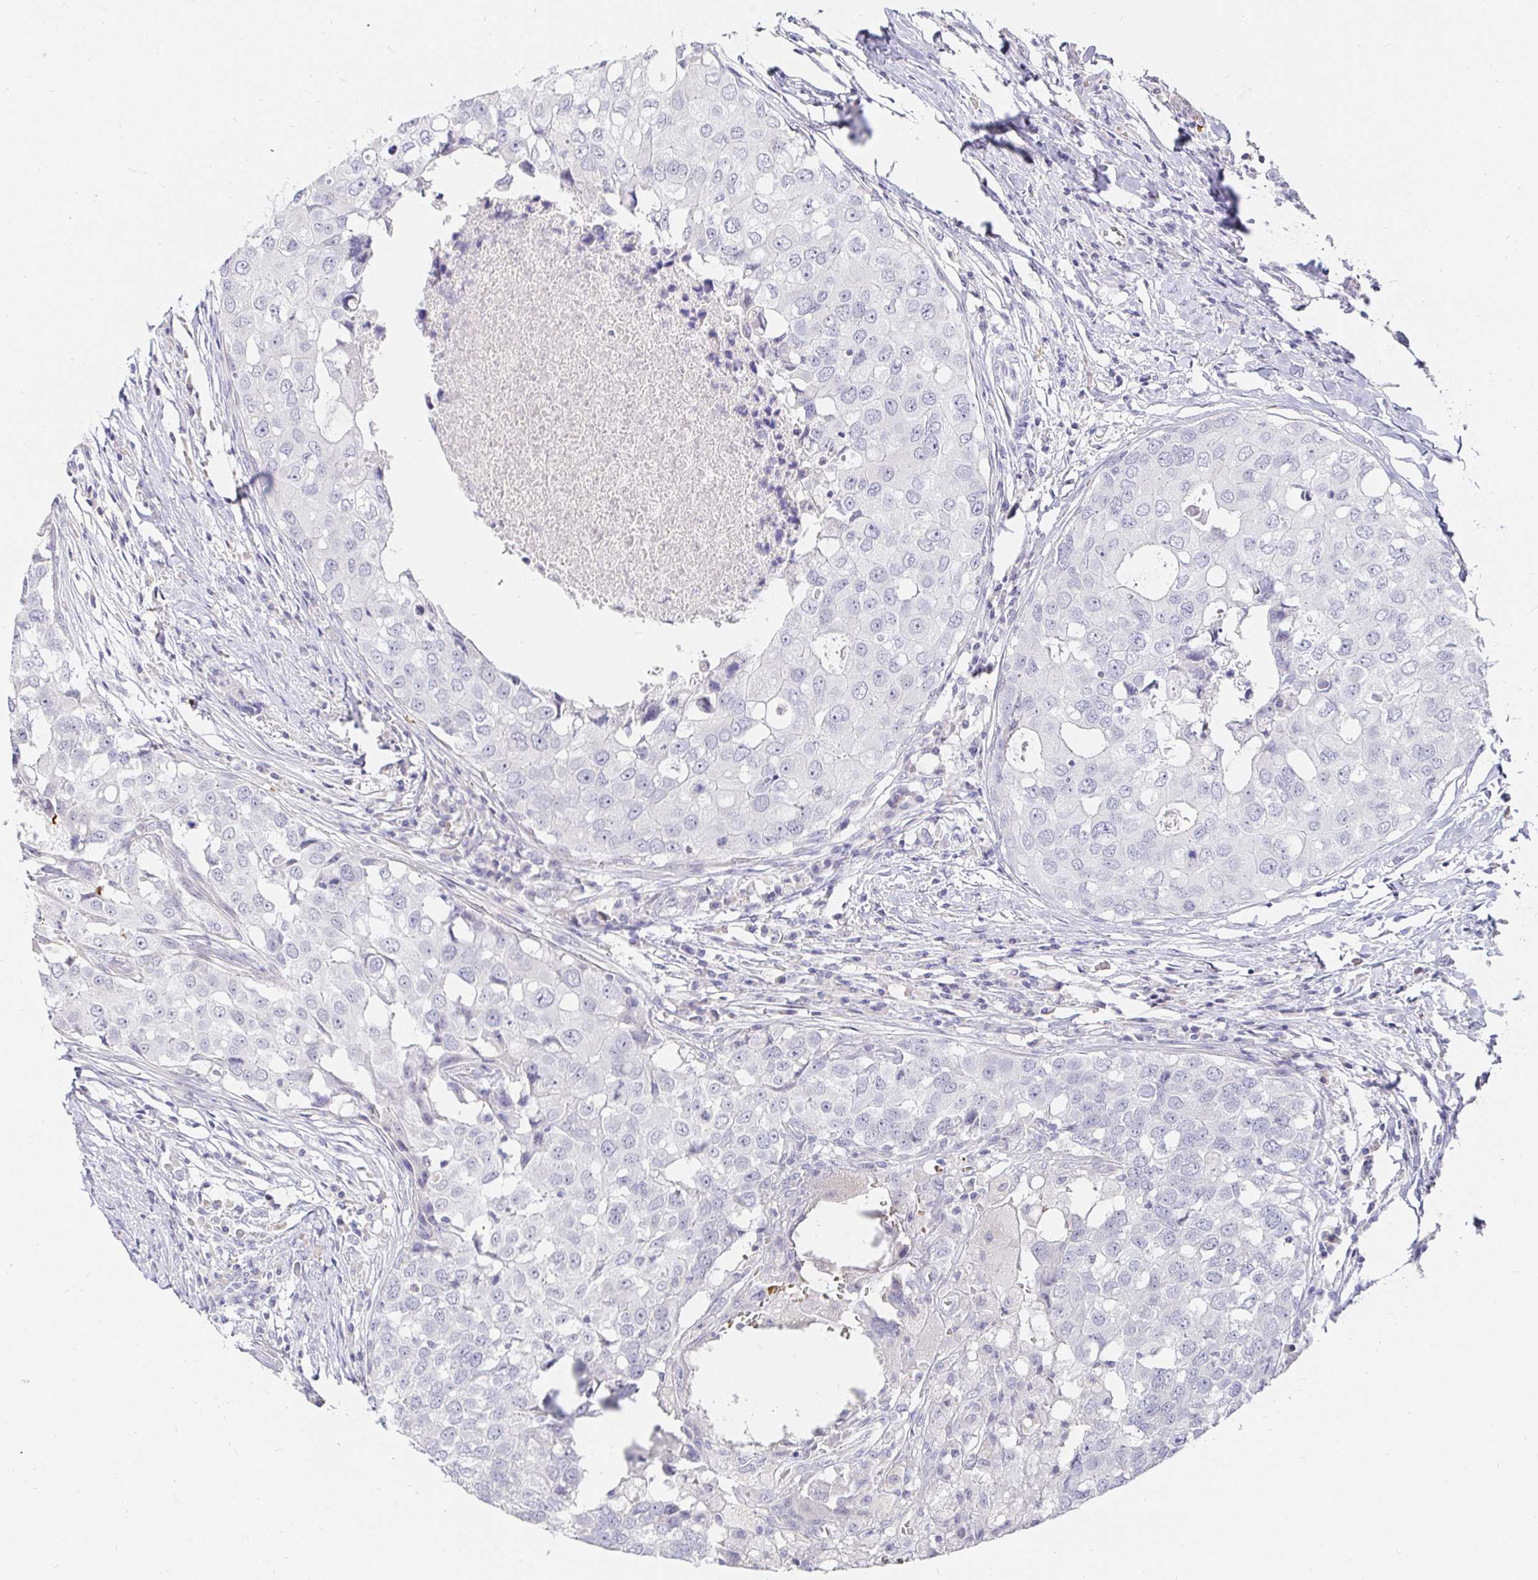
{"staining": {"intensity": "negative", "quantity": "none", "location": "none"}, "tissue": "breast cancer", "cell_type": "Tumor cells", "image_type": "cancer", "snomed": [{"axis": "morphology", "description": "Duct carcinoma"}, {"axis": "topography", "description": "Breast"}], "caption": "Breast cancer (invasive ductal carcinoma) was stained to show a protein in brown. There is no significant expression in tumor cells.", "gene": "FGF21", "patient": {"sex": "female", "age": 27}}